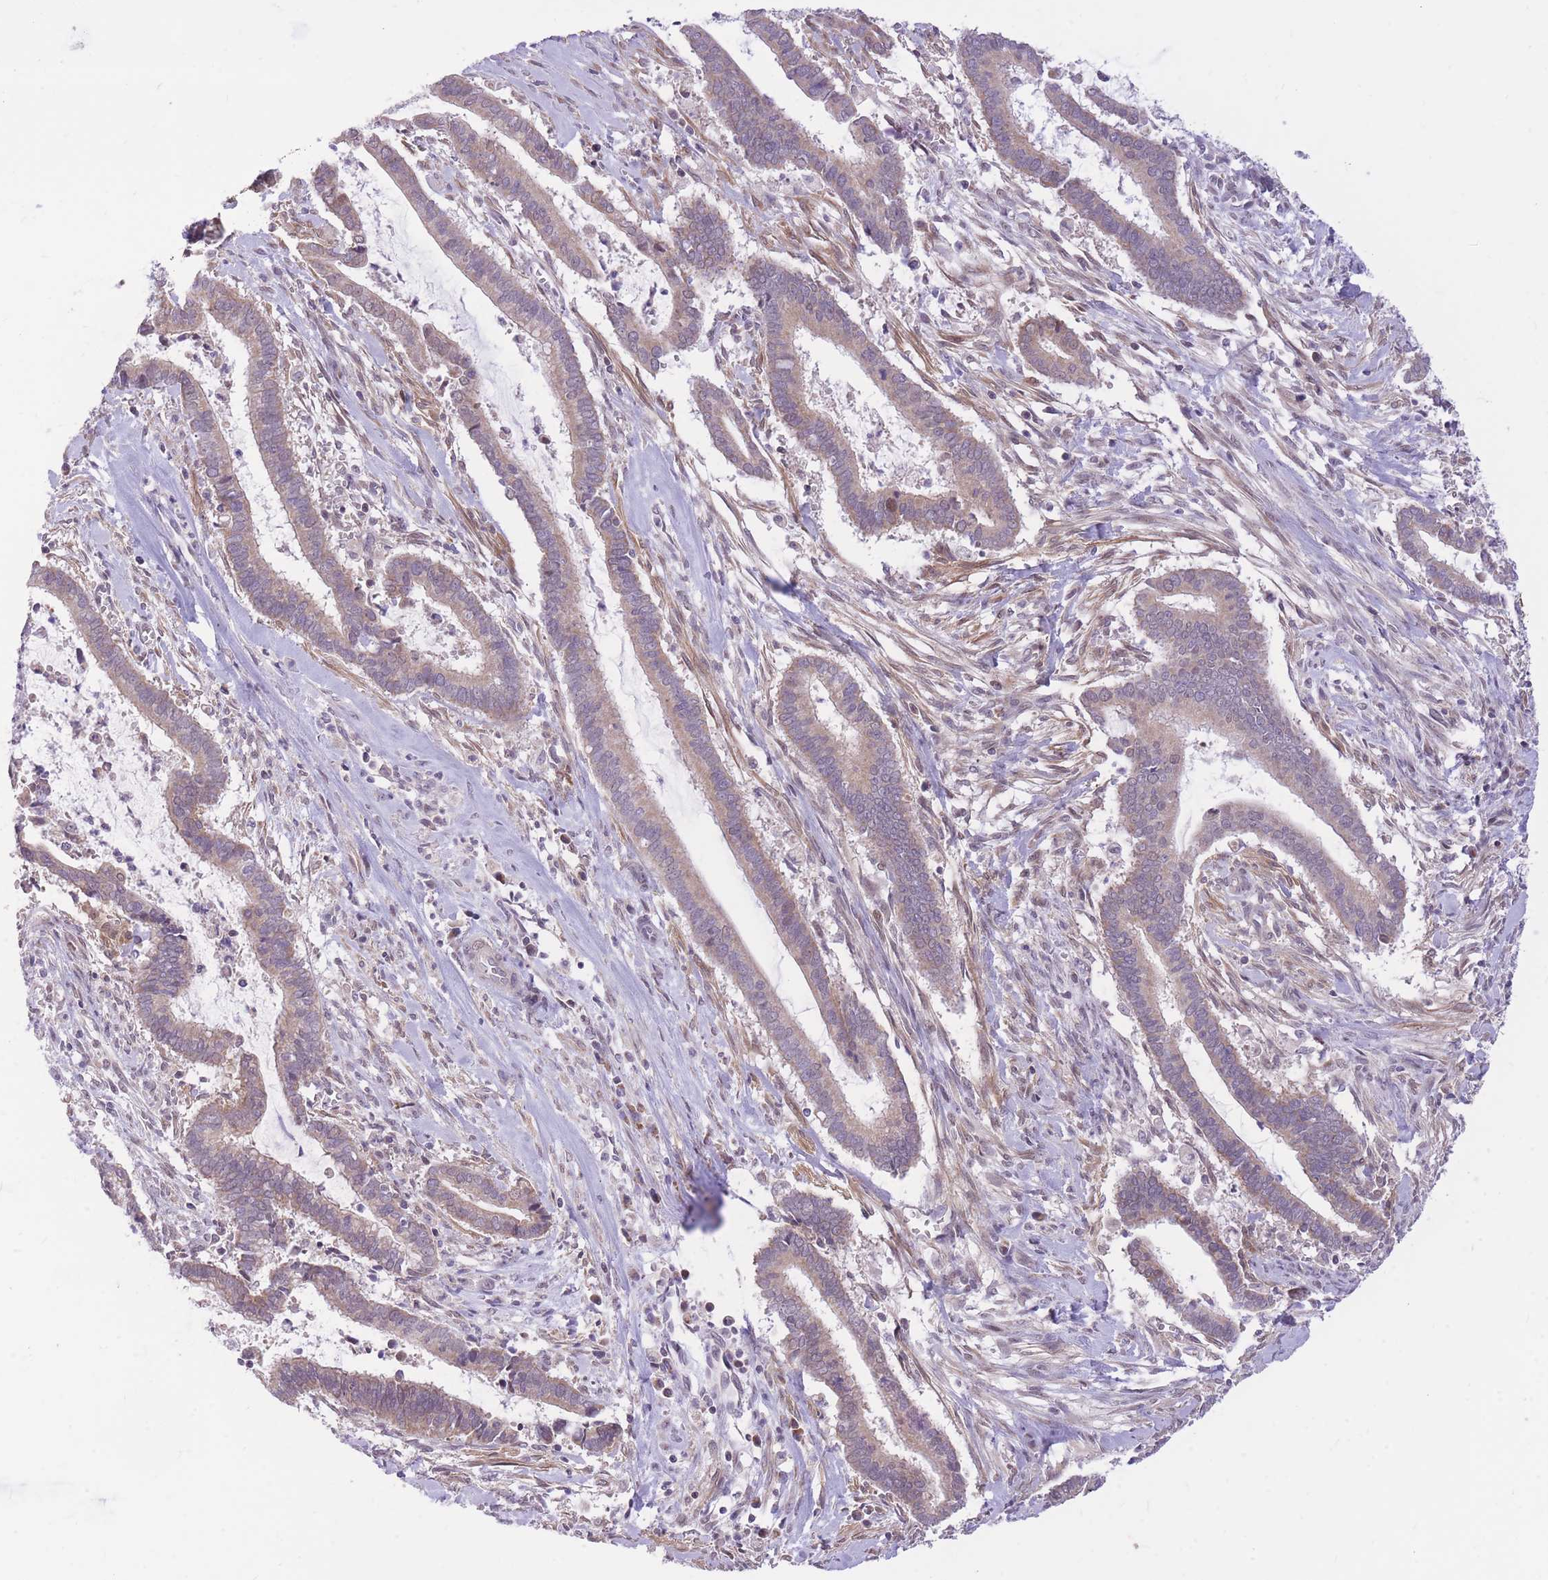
{"staining": {"intensity": "weak", "quantity": "25%-75%", "location": "cytoplasmic/membranous"}, "tissue": "cervical cancer", "cell_type": "Tumor cells", "image_type": "cancer", "snomed": [{"axis": "morphology", "description": "Adenocarcinoma, NOS"}, {"axis": "topography", "description": "Cervix"}], "caption": "Protein staining demonstrates weak cytoplasmic/membranous expression in about 25%-75% of tumor cells in adenocarcinoma (cervical).", "gene": "MINDY2", "patient": {"sex": "female", "age": 44}}